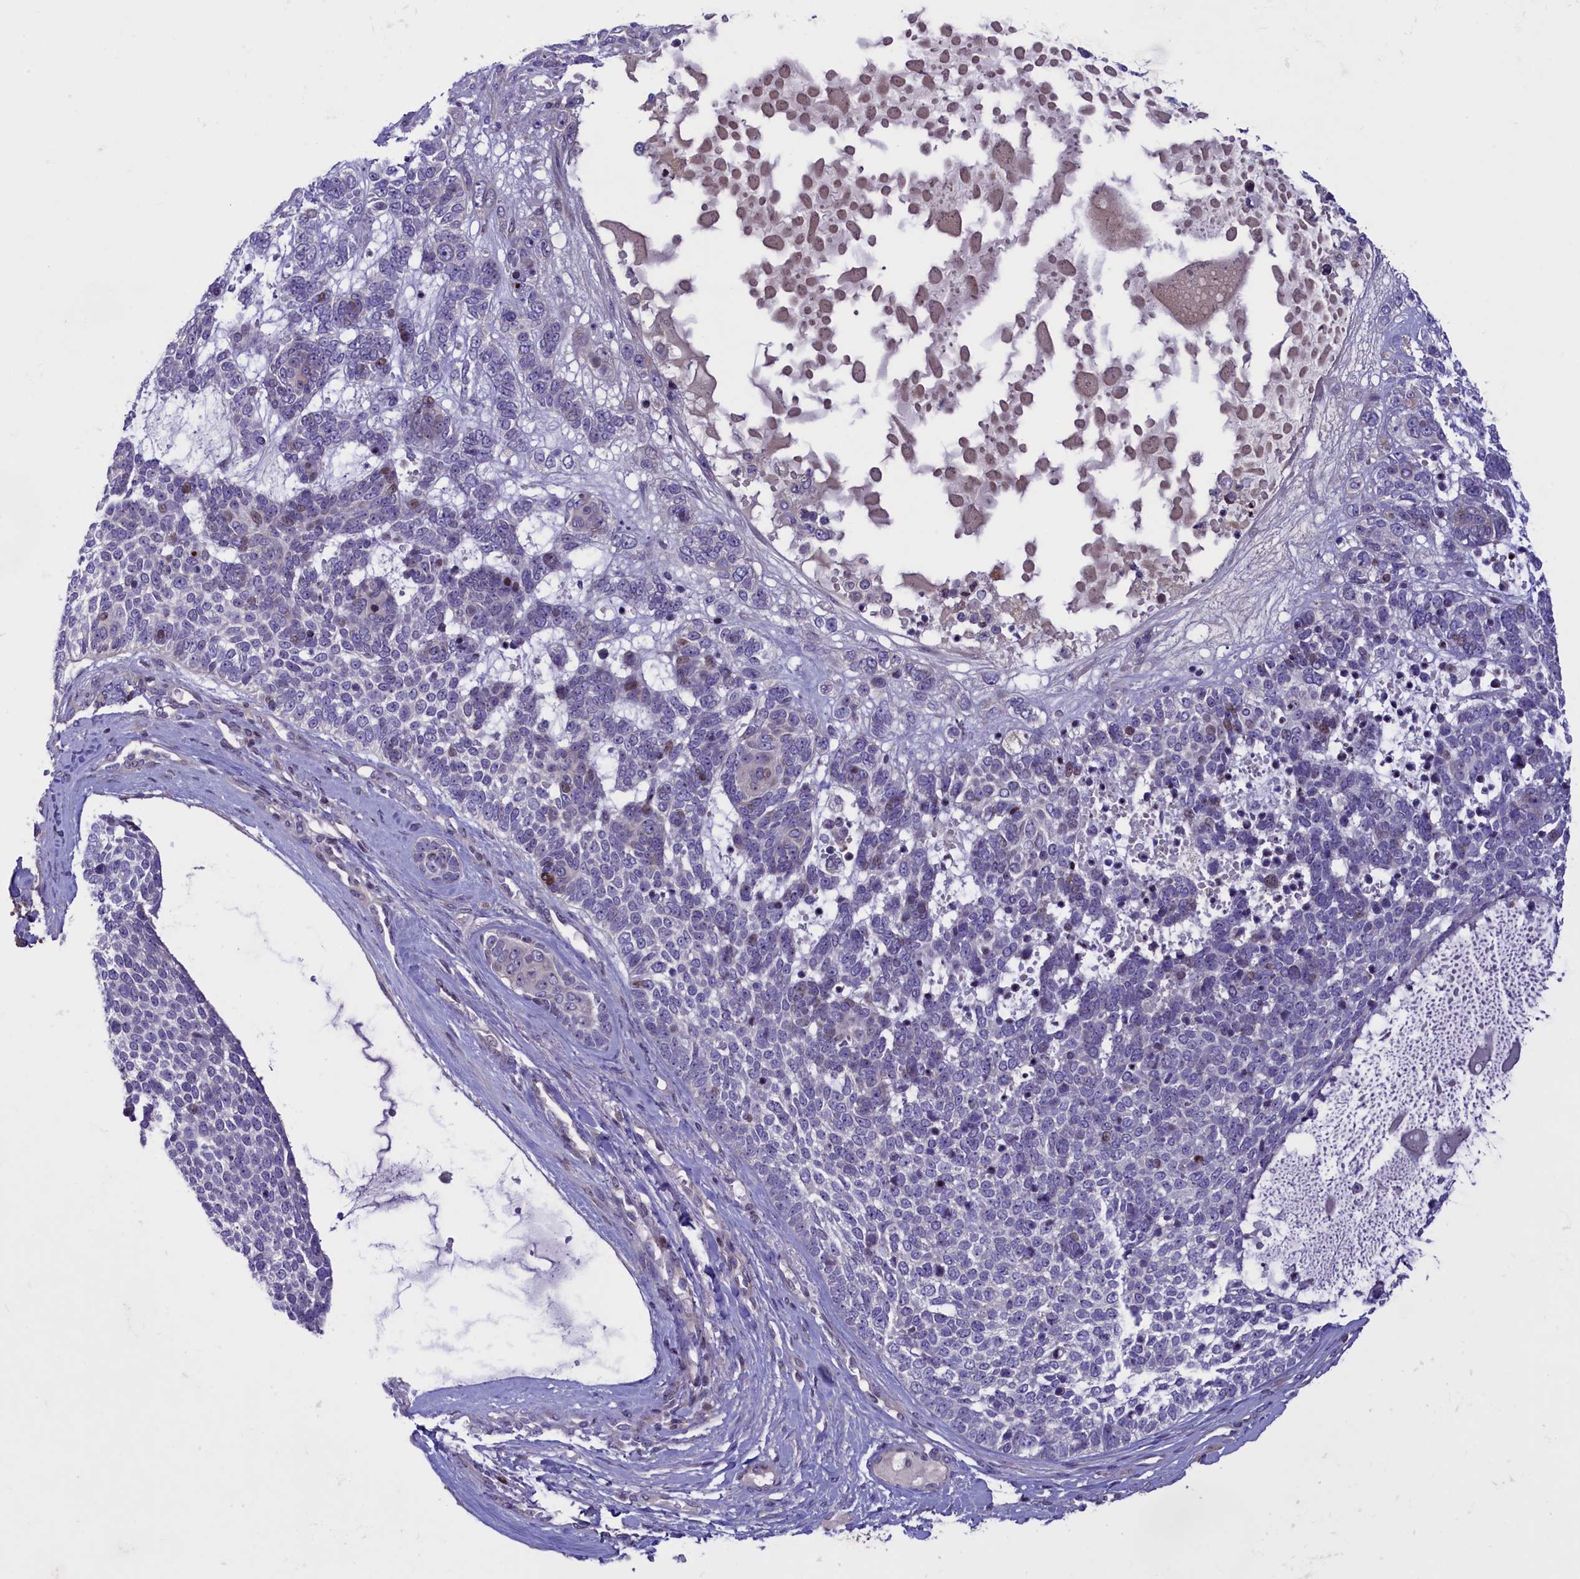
{"staining": {"intensity": "weak", "quantity": "<25%", "location": "nuclear"}, "tissue": "skin cancer", "cell_type": "Tumor cells", "image_type": "cancer", "snomed": [{"axis": "morphology", "description": "Basal cell carcinoma"}, {"axis": "topography", "description": "Skin"}], "caption": "High magnification brightfield microscopy of skin cancer (basal cell carcinoma) stained with DAB (brown) and counterstained with hematoxylin (blue): tumor cells show no significant staining. (Stains: DAB IHC with hematoxylin counter stain, Microscopy: brightfield microscopy at high magnification).", "gene": "MAN2C1", "patient": {"sex": "female", "age": 81}}